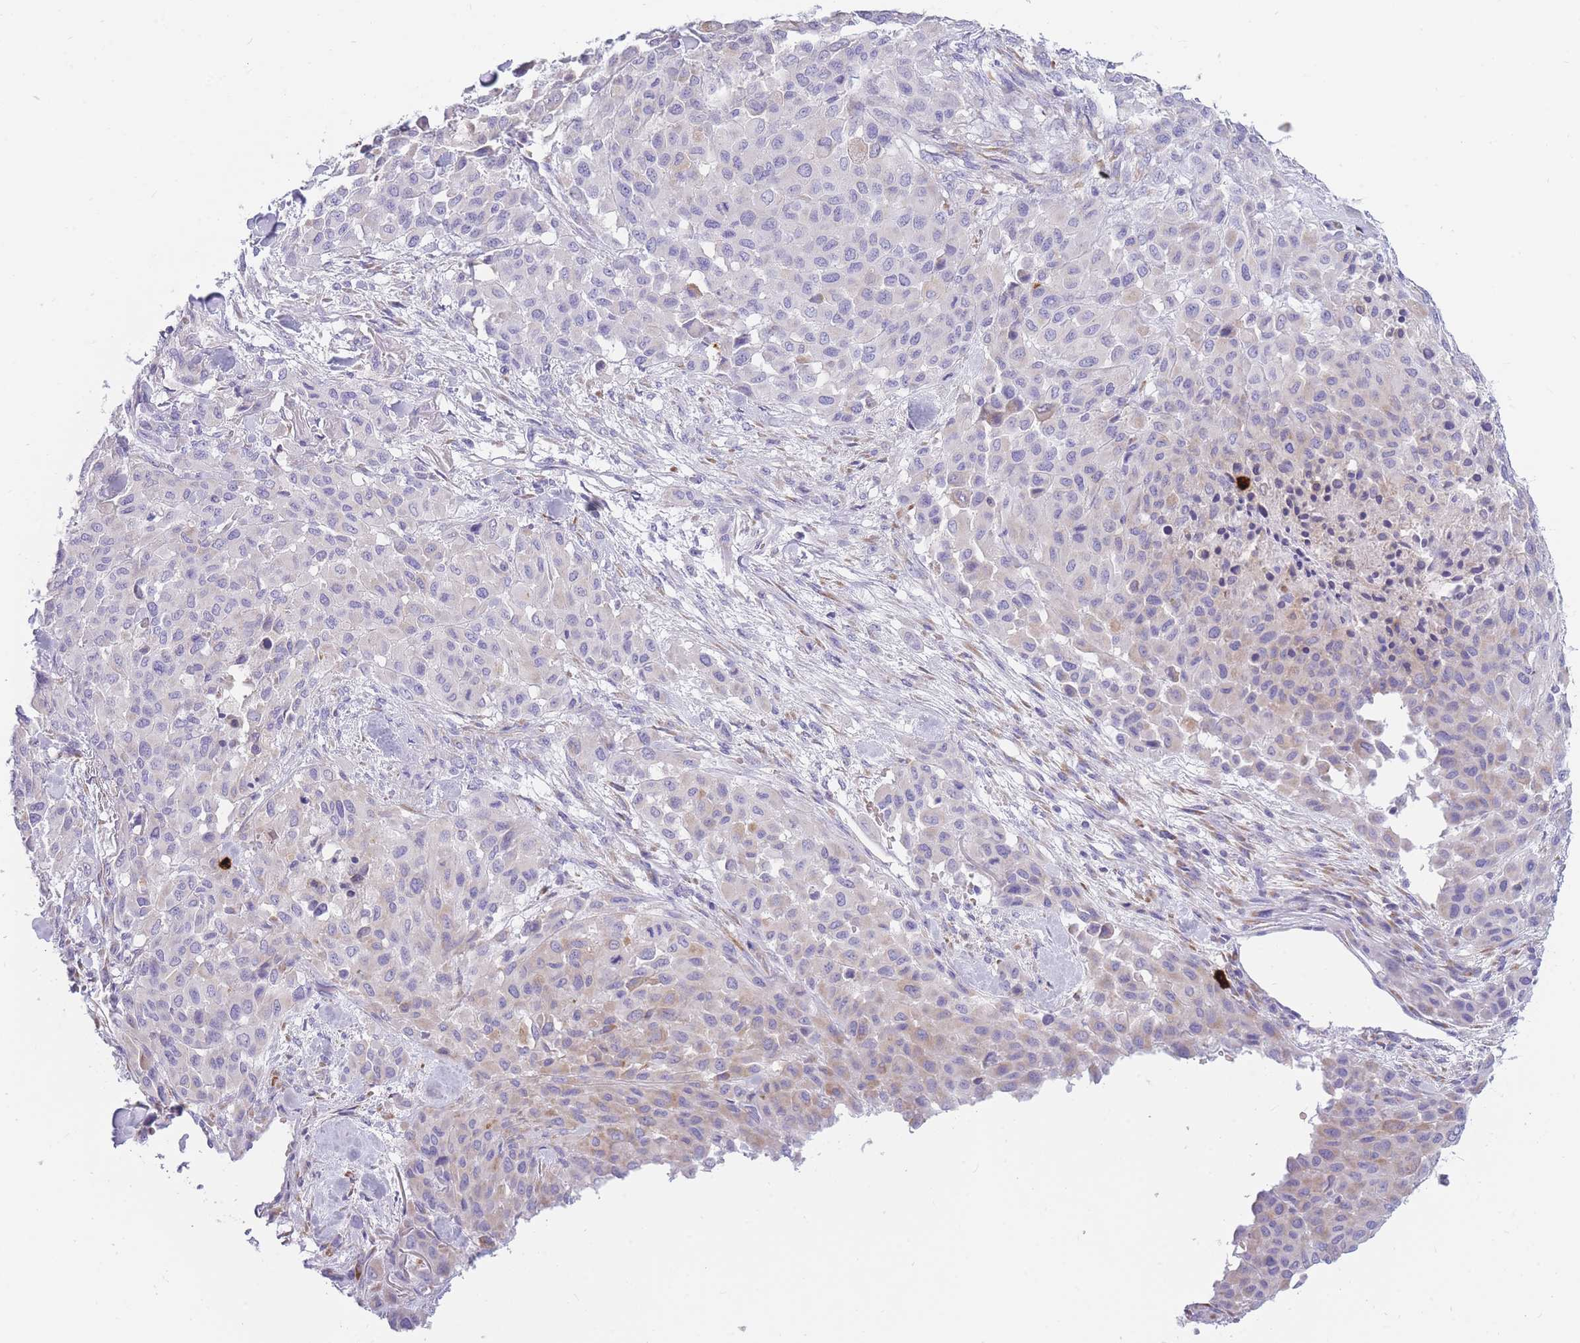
{"staining": {"intensity": "weak", "quantity": "25%-75%", "location": "cytoplasmic/membranous"}, "tissue": "melanoma", "cell_type": "Tumor cells", "image_type": "cancer", "snomed": [{"axis": "morphology", "description": "Malignant melanoma, Metastatic site"}, {"axis": "topography", "description": "Skin"}], "caption": "The immunohistochemical stain shows weak cytoplasmic/membranous positivity in tumor cells of malignant melanoma (metastatic site) tissue. Using DAB (brown) and hematoxylin (blue) stains, captured at high magnification using brightfield microscopy.", "gene": "TPSD1", "patient": {"sex": "female", "age": 81}}